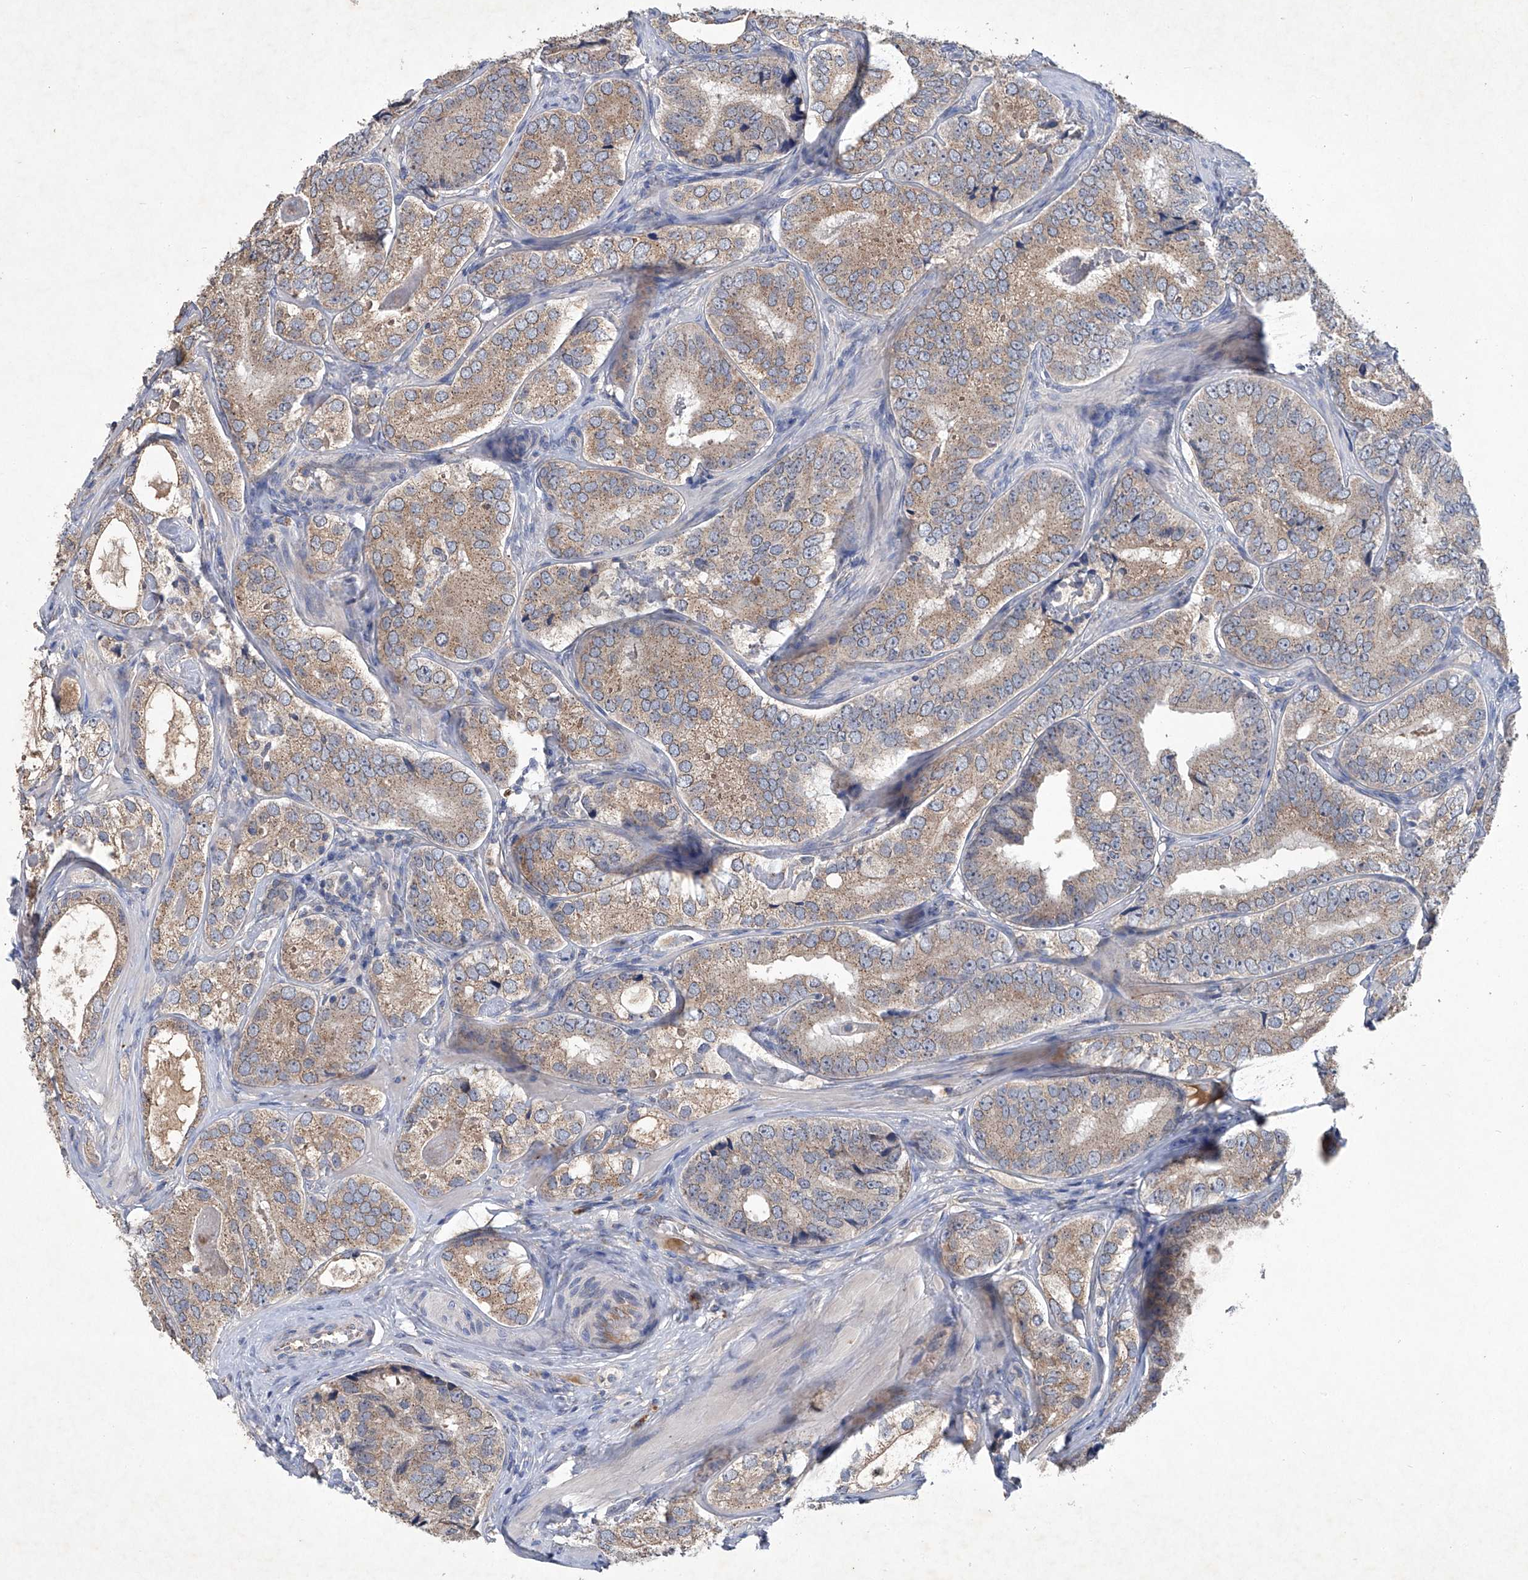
{"staining": {"intensity": "weak", "quantity": "25%-75%", "location": "cytoplasmic/membranous"}, "tissue": "prostate cancer", "cell_type": "Tumor cells", "image_type": "cancer", "snomed": [{"axis": "morphology", "description": "Adenocarcinoma, High grade"}, {"axis": "topography", "description": "Prostate"}], "caption": "DAB (3,3'-diaminobenzidine) immunohistochemical staining of prostate cancer demonstrates weak cytoplasmic/membranous protein staining in approximately 25%-75% of tumor cells. Using DAB (brown) and hematoxylin (blue) stains, captured at high magnification using brightfield microscopy.", "gene": "PCSK5", "patient": {"sex": "male", "age": 56}}